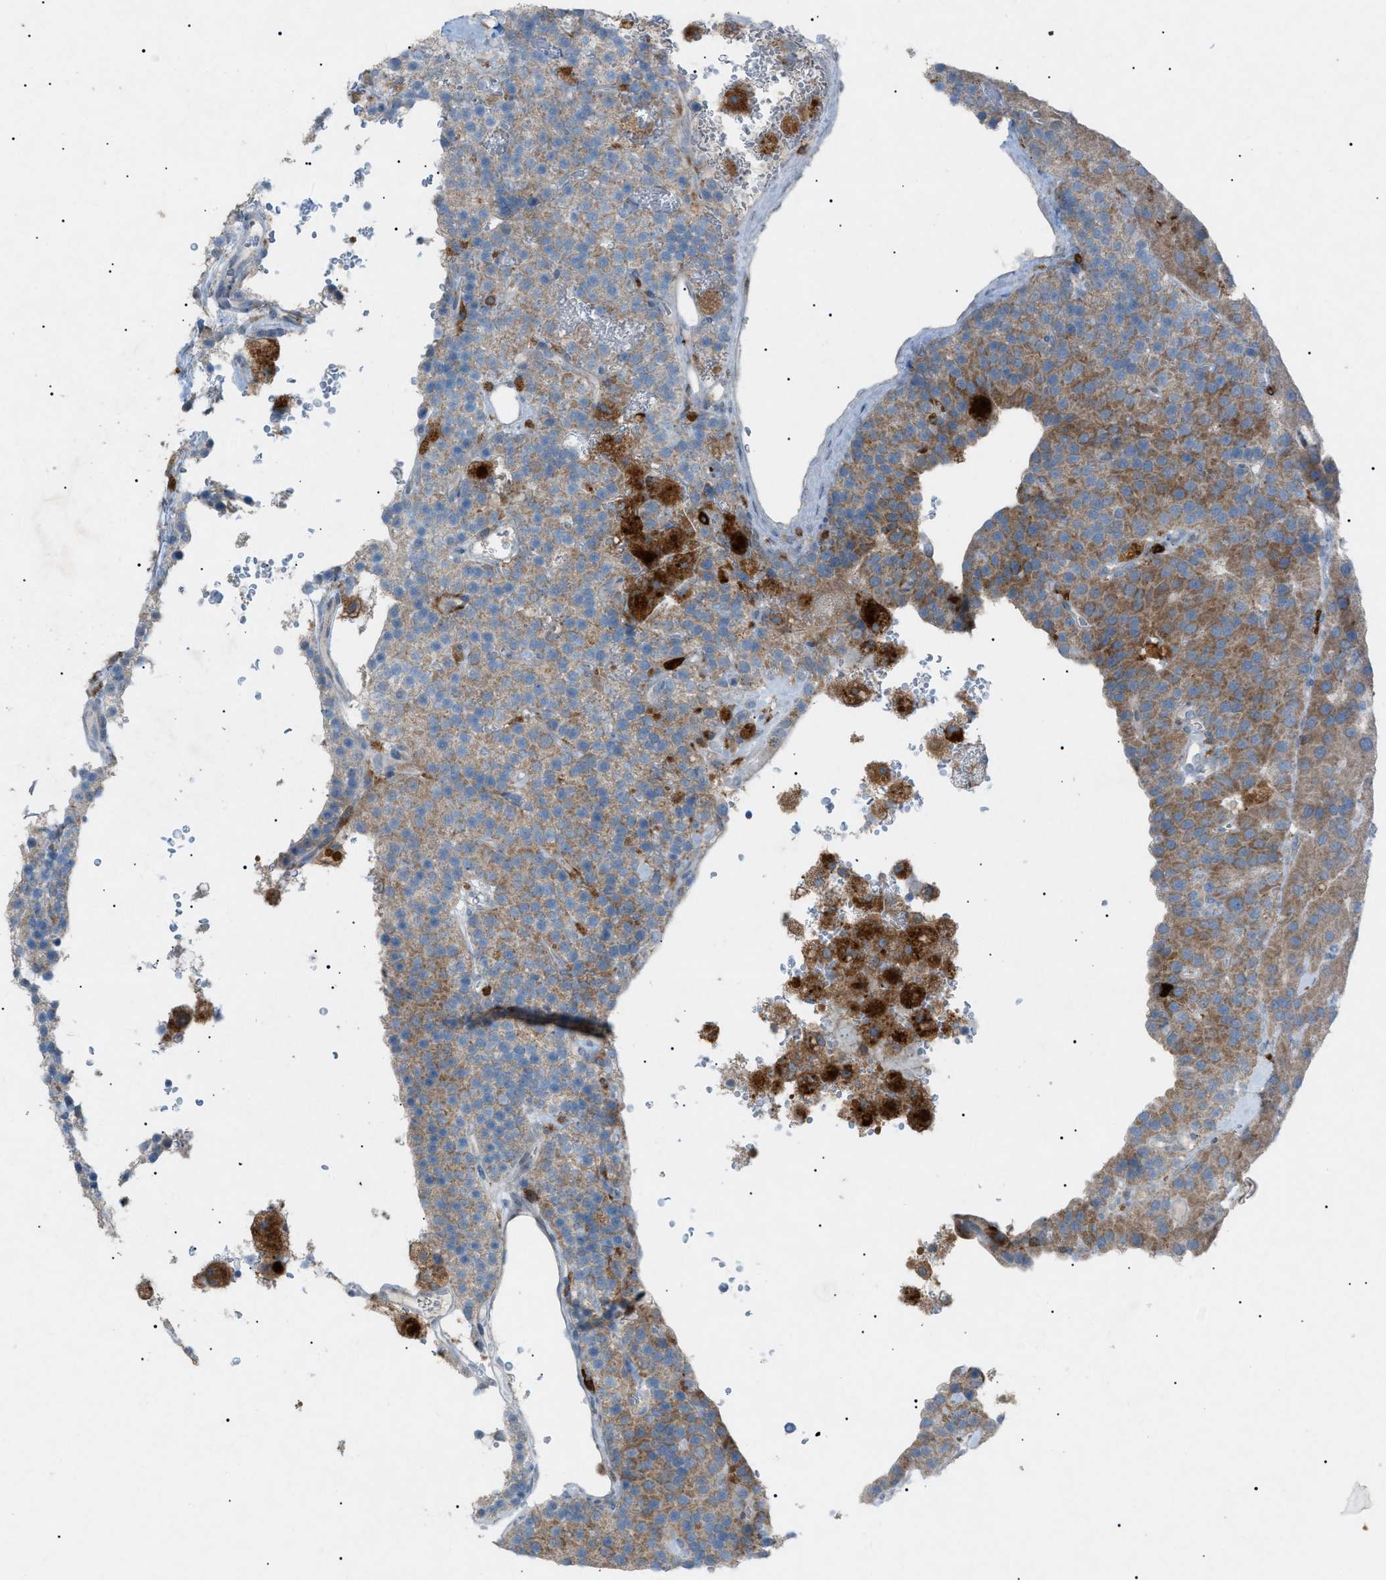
{"staining": {"intensity": "moderate", "quantity": "25%-75%", "location": "cytoplasmic/membranous"}, "tissue": "parathyroid gland", "cell_type": "Glandular cells", "image_type": "normal", "snomed": [{"axis": "morphology", "description": "Normal tissue, NOS"}, {"axis": "morphology", "description": "Adenoma, NOS"}, {"axis": "topography", "description": "Parathyroid gland"}], "caption": "Immunohistochemistry photomicrograph of unremarkable parathyroid gland: human parathyroid gland stained using IHC displays medium levels of moderate protein expression localized specifically in the cytoplasmic/membranous of glandular cells, appearing as a cytoplasmic/membranous brown color.", "gene": "BTK", "patient": {"sex": "female", "age": 86}}